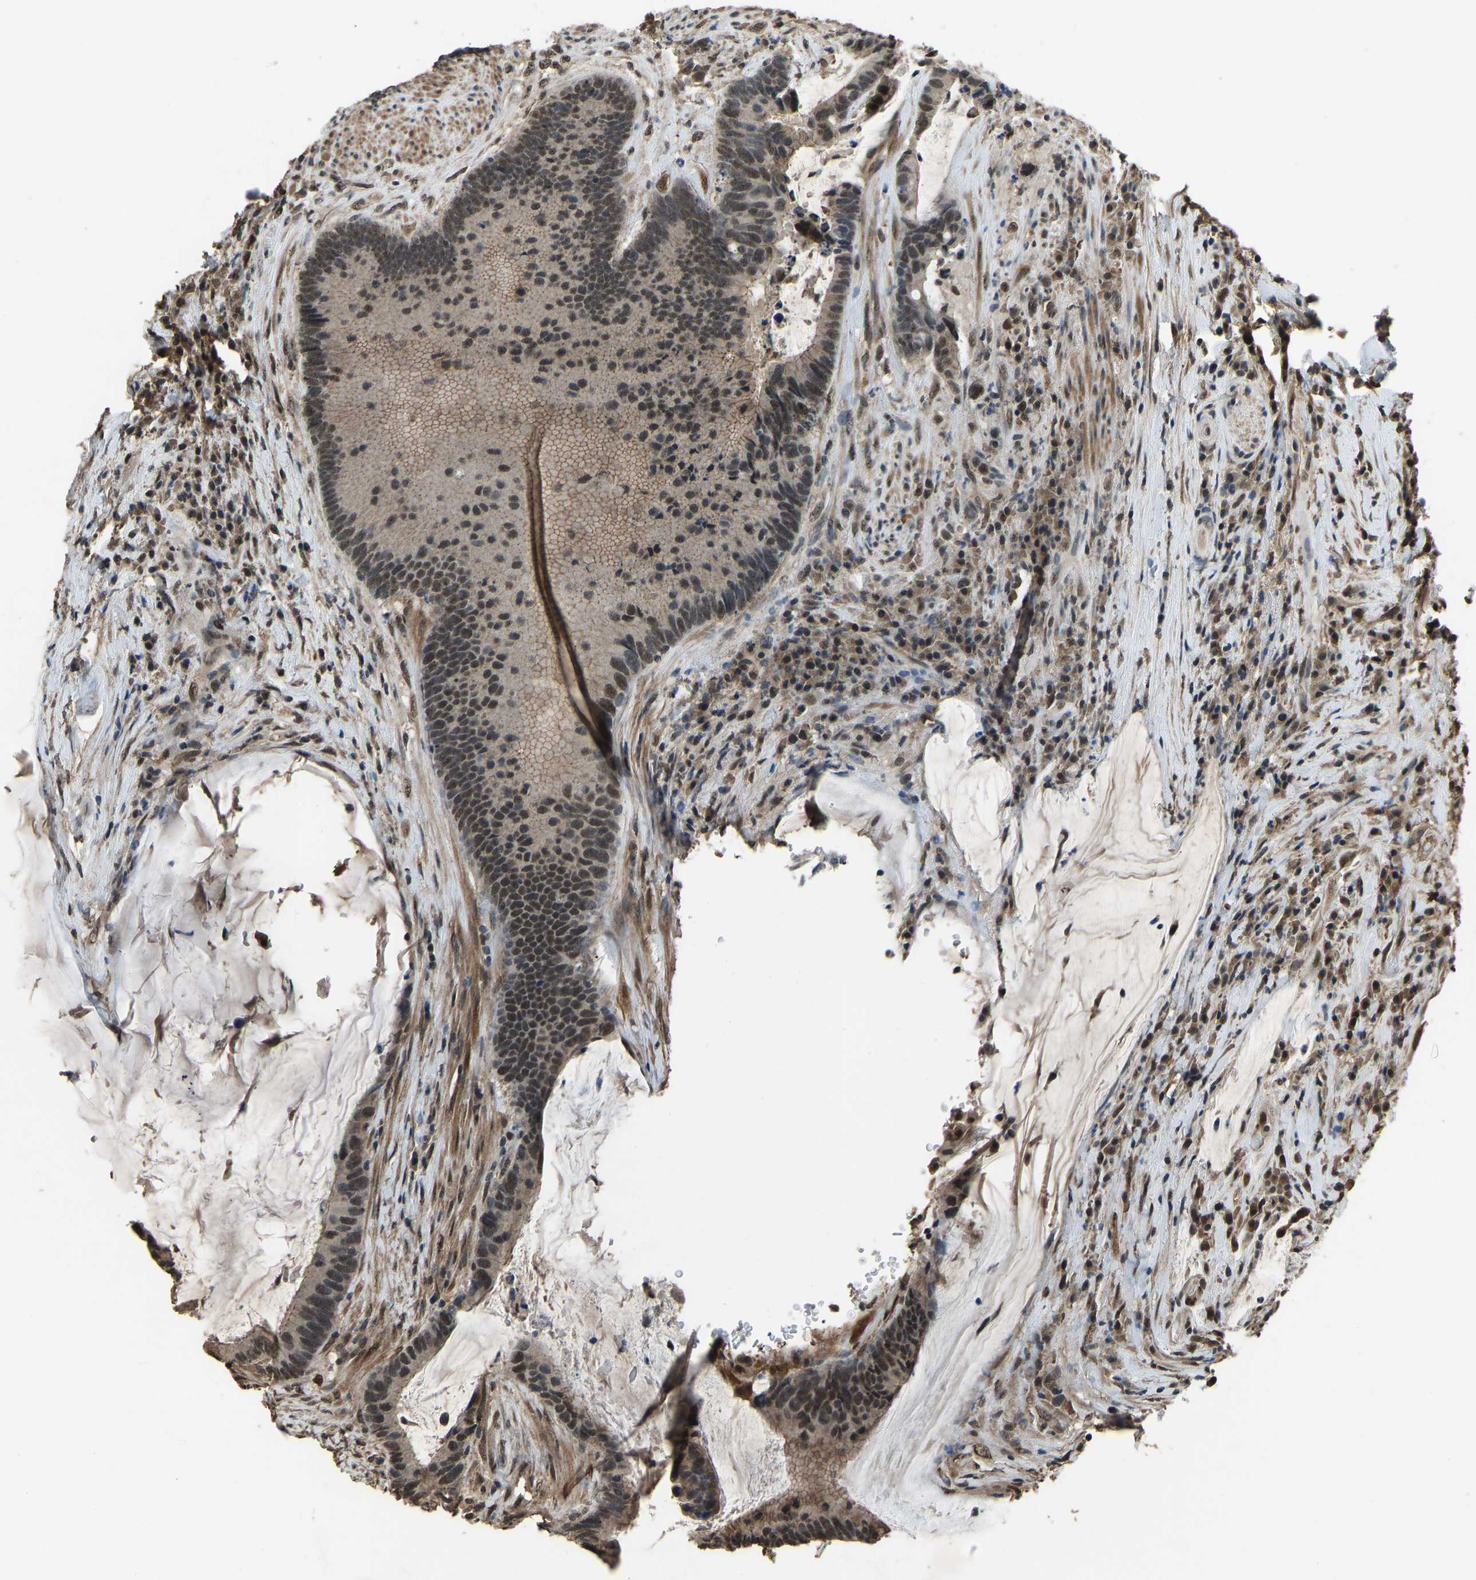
{"staining": {"intensity": "weak", "quantity": ">75%", "location": "nuclear"}, "tissue": "colorectal cancer", "cell_type": "Tumor cells", "image_type": "cancer", "snomed": [{"axis": "morphology", "description": "Adenocarcinoma, NOS"}, {"axis": "topography", "description": "Rectum"}], "caption": "Immunohistochemistry (IHC) image of neoplastic tissue: human colorectal cancer stained using IHC displays low levels of weak protein expression localized specifically in the nuclear of tumor cells, appearing as a nuclear brown color.", "gene": "TOX4", "patient": {"sex": "female", "age": 89}}